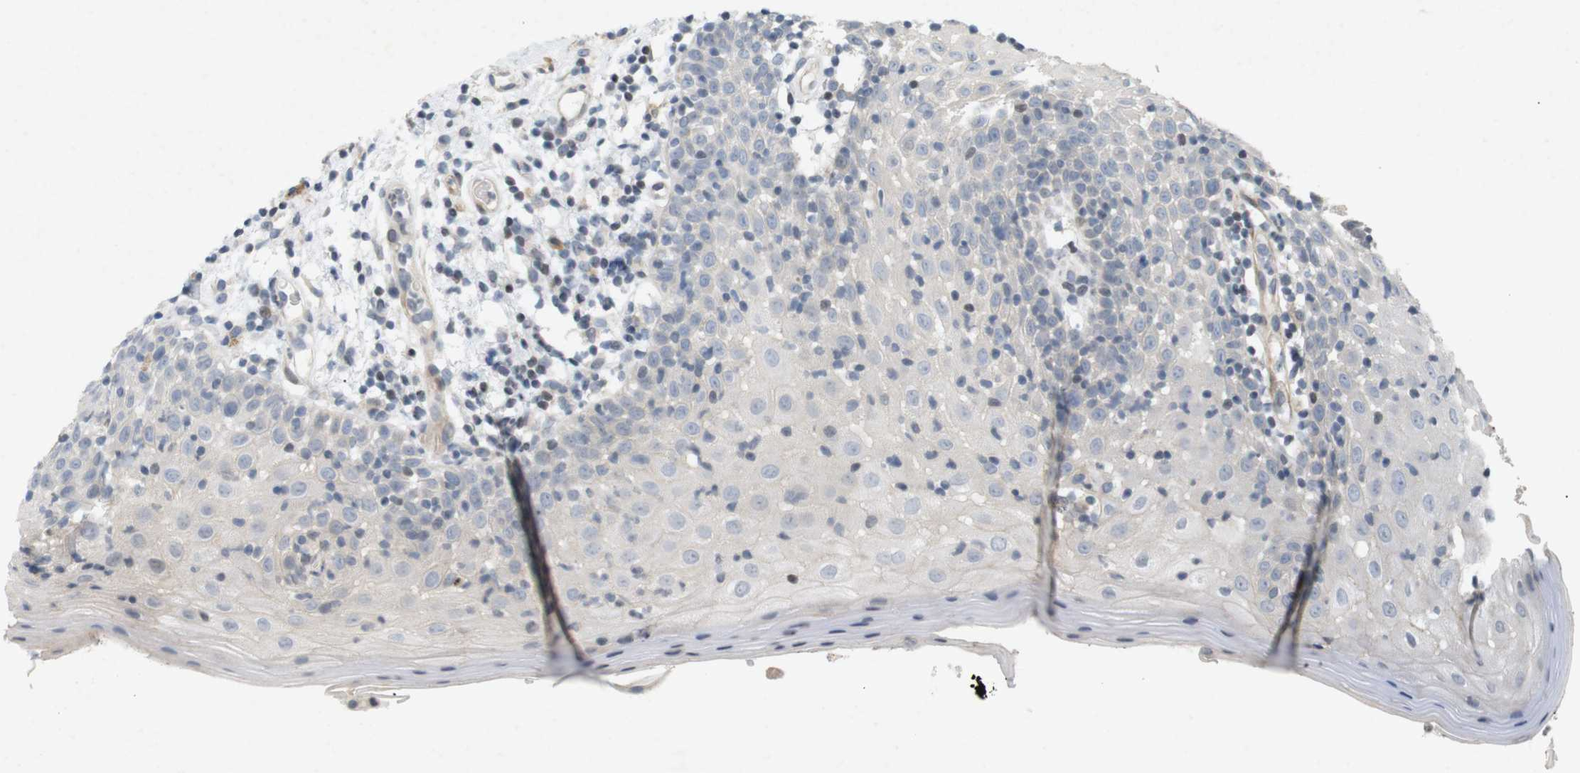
{"staining": {"intensity": "negative", "quantity": "none", "location": "none"}, "tissue": "oral mucosa", "cell_type": "Squamous epithelial cells", "image_type": "normal", "snomed": [{"axis": "morphology", "description": "Normal tissue, NOS"}, {"axis": "morphology", "description": "Squamous cell carcinoma, NOS"}, {"axis": "topography", "description": "Skeletal muscle"}, {"axis": "topography", "description": "Oral tissue"}], "caption": "A histopathology image of human oral mucosa is negative for staining in squamous epithelial cells.", "gene": "PPP1R14A", "patient": {"sex": "male", "age": 71}}